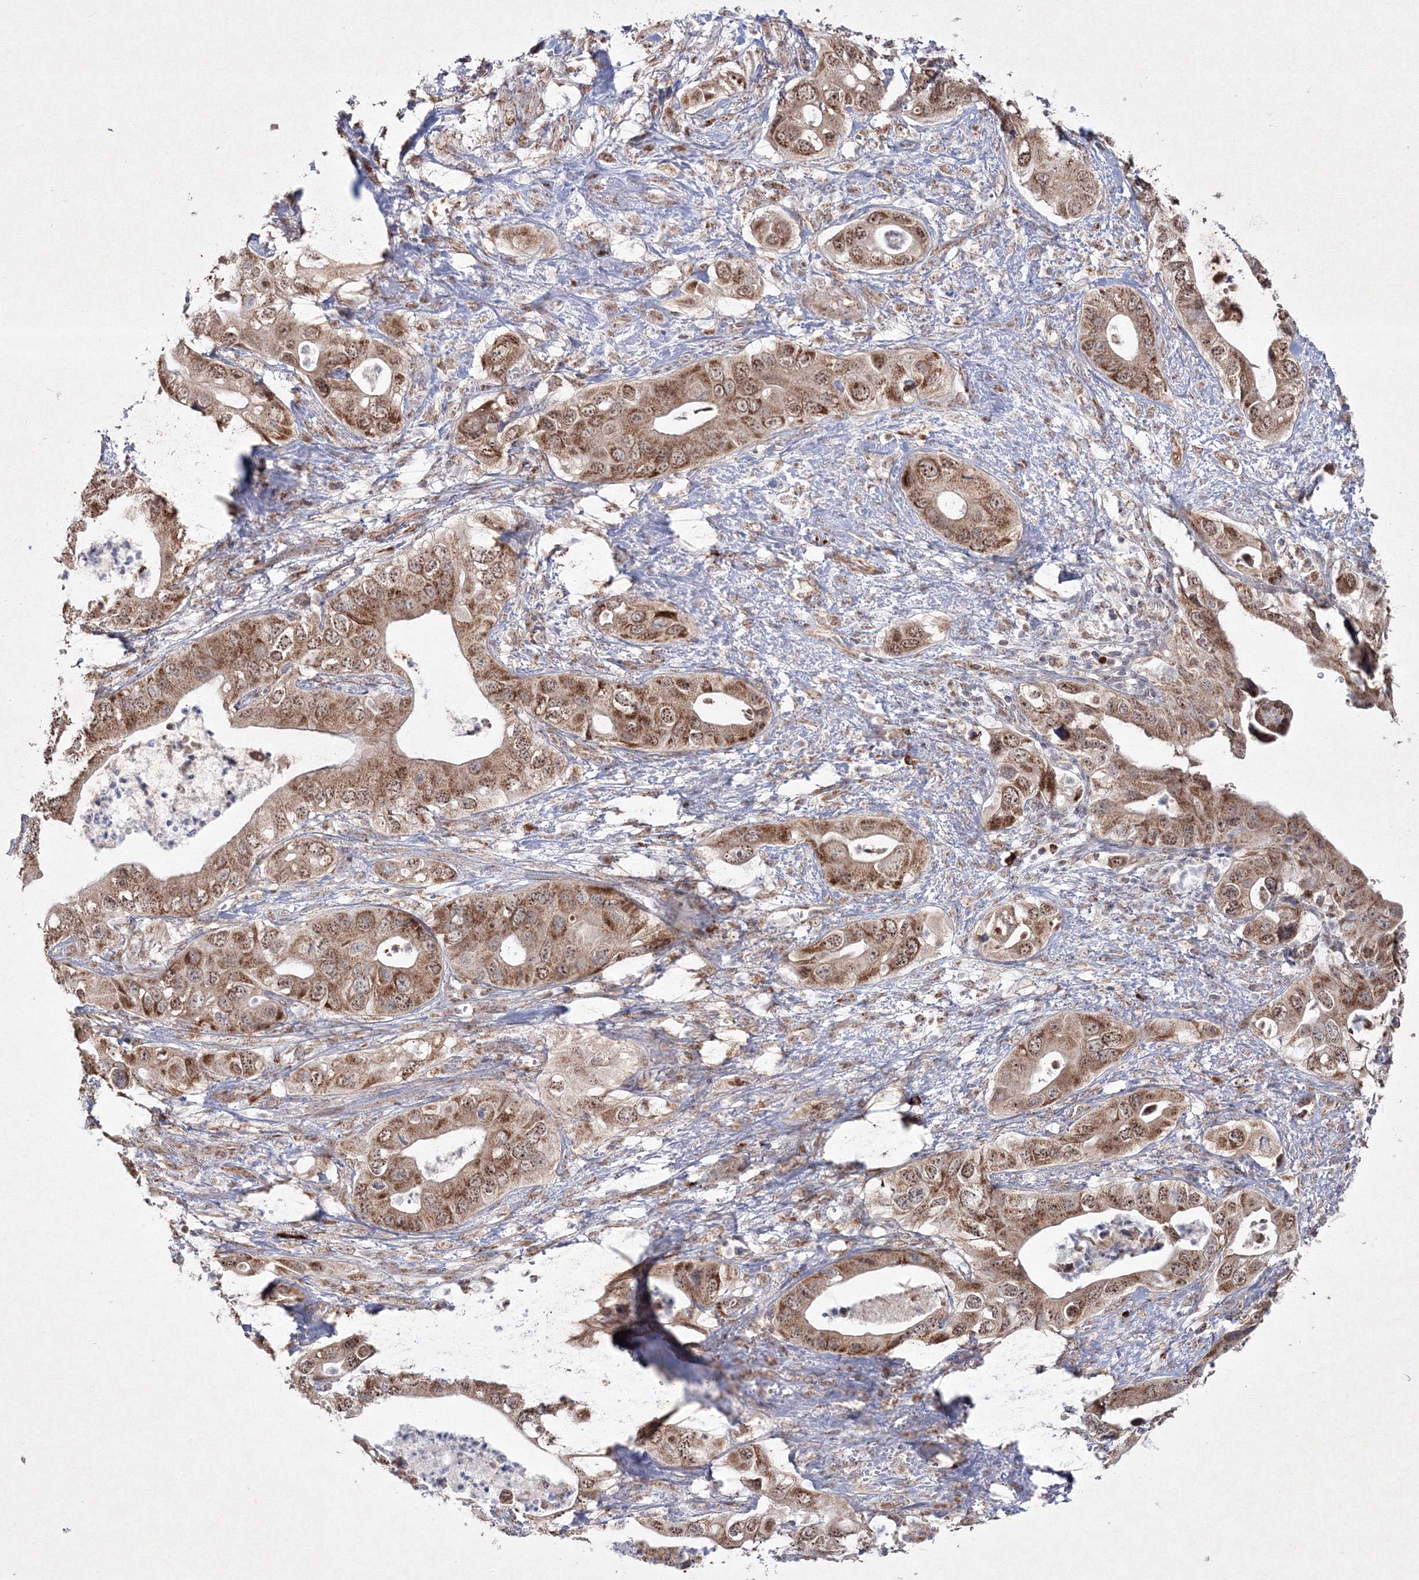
{"staining": {"intensity": "moderate", "quantity": ">75%", "location": "cytoplasmic/membranous,nuclear"}, "tissue": "pancreatic cancer", "cell_type": "Tumor cells", "image_type": "cancer", "snomed": [{"axis": "morphology", "description": "Adenocarcinoma, NOS"}, {"axis": "topography", "description": "Pancreas"}], "caption": "DAB (3,3'-diaminobenzidine) immunohistochemical staining of pancreatic cancer displays moderate cytoplasmic/membranous and nuclear protein positivity in approximately >75% of tumor cells.", "gene": "PEX13", "patient": {"sex": "female", "age": 78}}